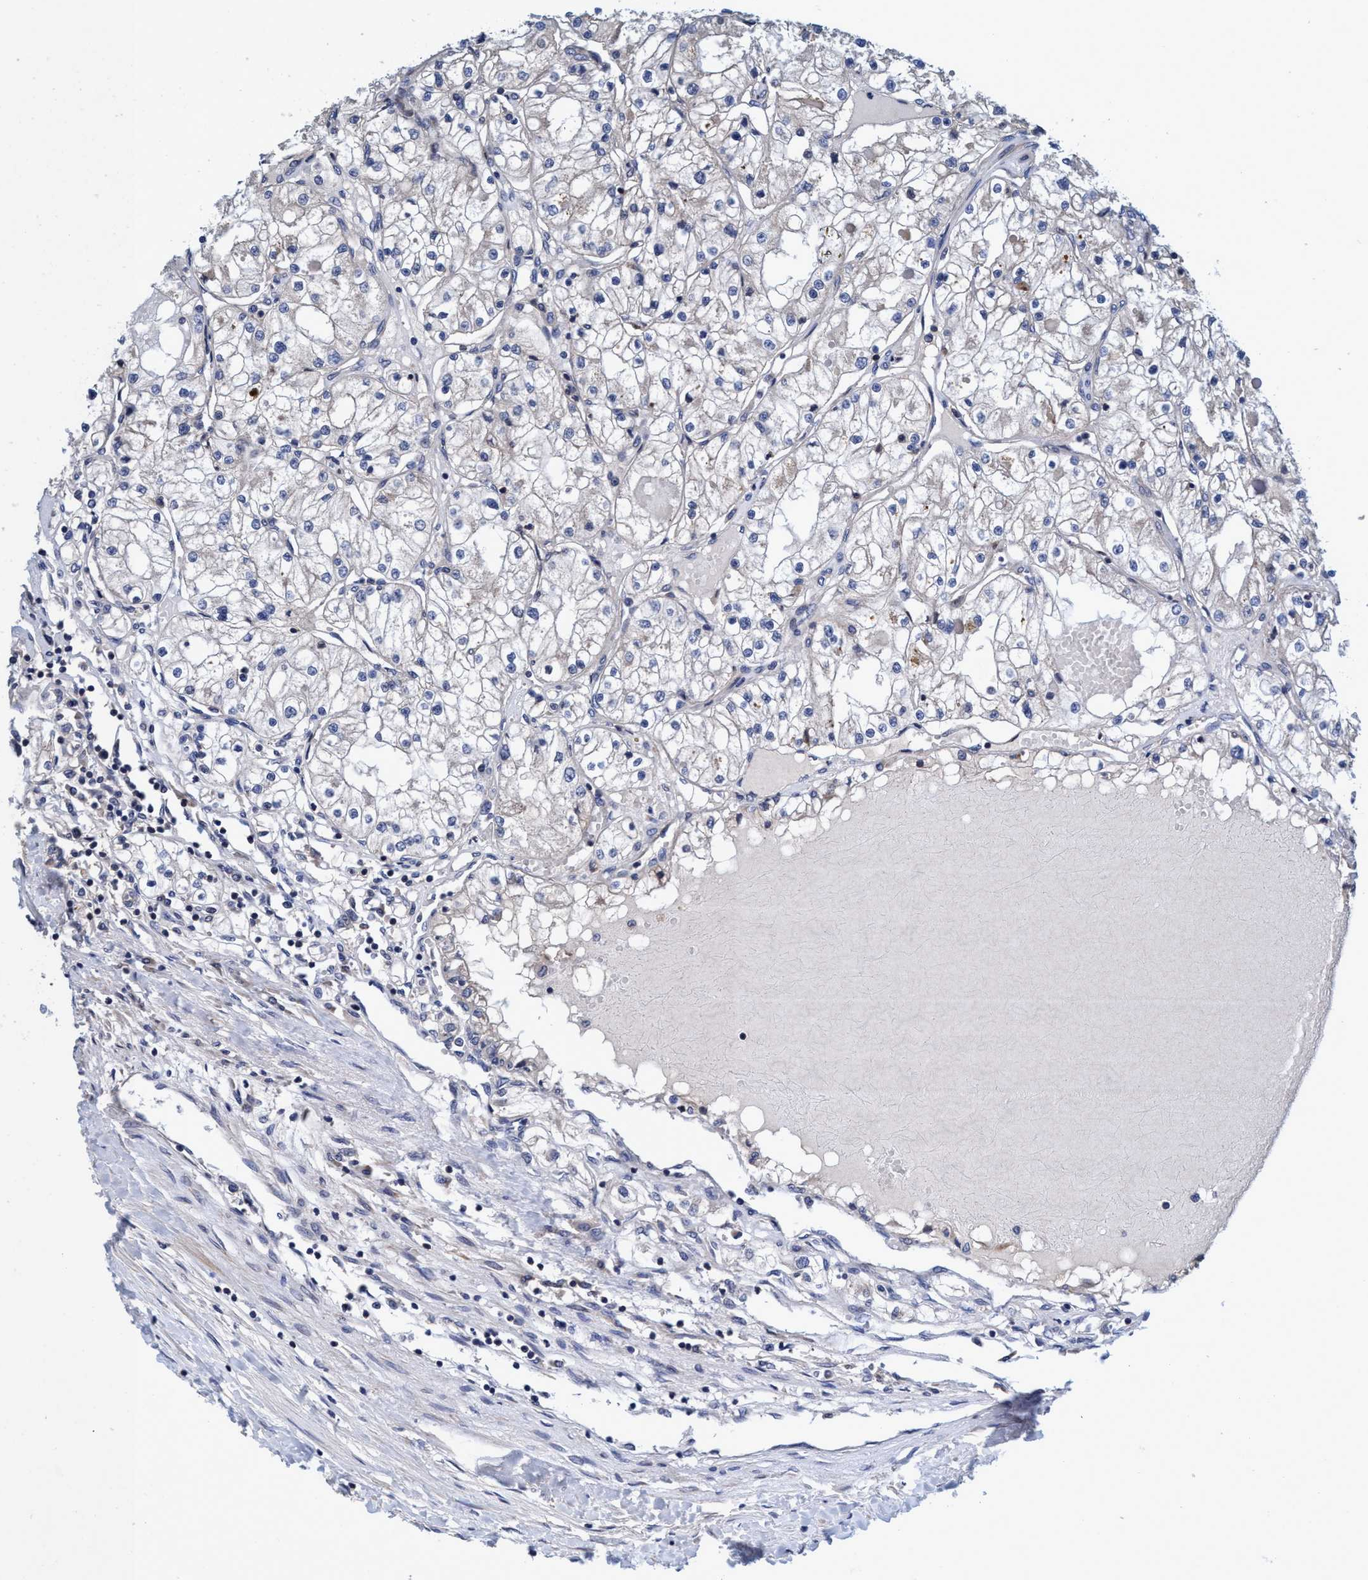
{"staining": {"intensity": "negative", "quantity": "none", "location": "none"}, "tissue": "renal cancer", "cell_type": "Tumor cells", "image_type": "cancer", "snomed": [{"axis": "morphology", "description": "Adenocarcinoma, NOS"}, {"axis": "topography", "description": "Kidney"}], "caption": "Tumor cells show no significant protein expression in renal cancer.", "gene": "CALCOCO2", "patient": {"sex": "male", "age": 68}}